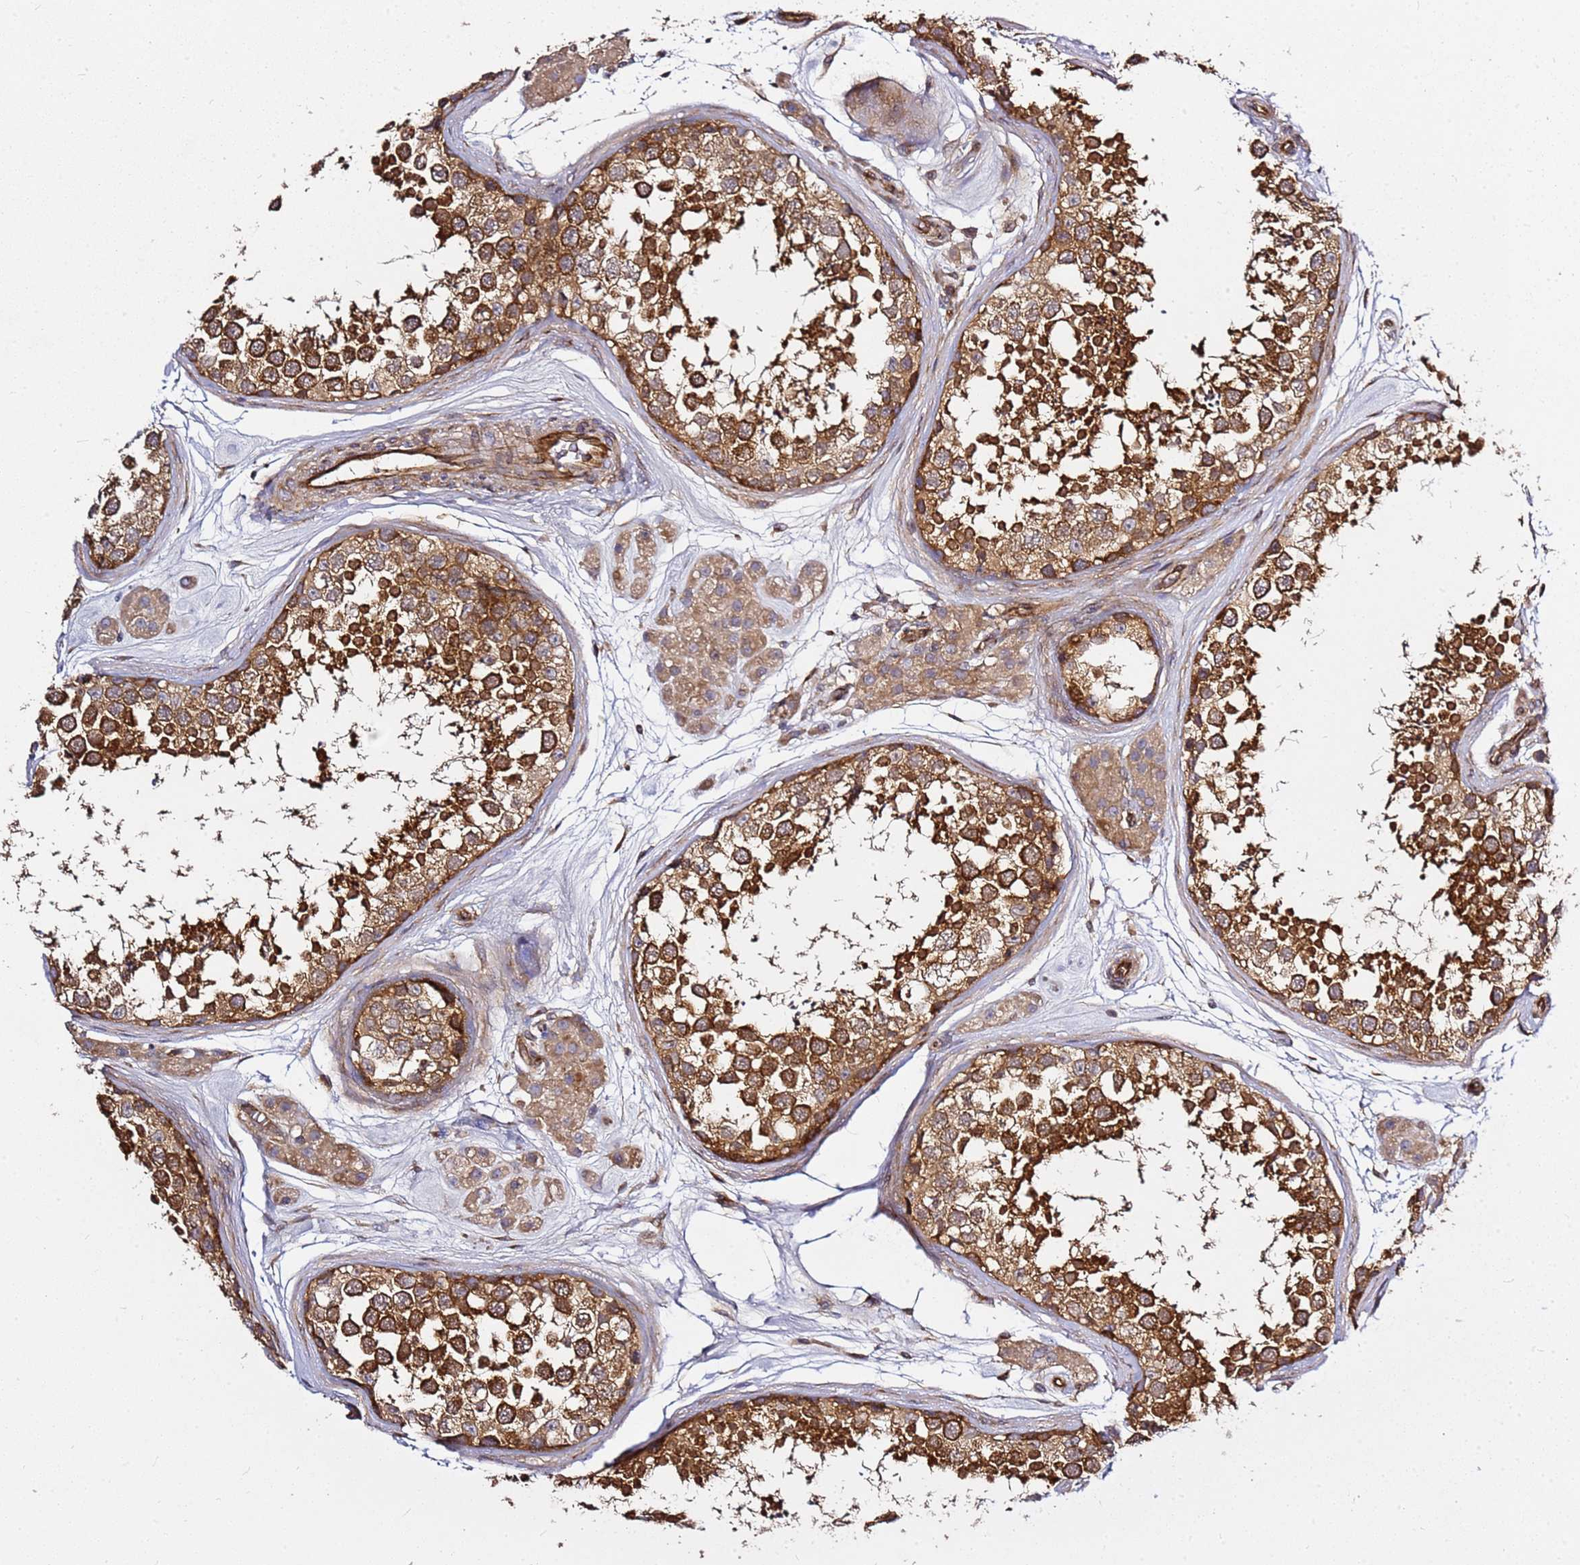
{"staining": {"intensity": "strong", "quantity": ">75%", "location": "cytoplasmic/membranous"}, "tissue": "testis", "cell_type": "Cells in seminiferous ducts", "image_type": "normal", "snomed": [{"axis": "morphology", "description": "Normal tissue, NOS"}, {"axis": "topography", "description": "Testis"}], "caption": "Immunohistochemical staining of unremarkable testis shows high levels of strong cytoplasmic/membranous staining in about >75% of cells in seminiferous ducts. The staining was performed using DAB, with brown indicating positive protein expression. Nuclei are stained blue with hematoxylin.", "gene": "GNL1", "patient": {"sex": "male", "age": 56}}